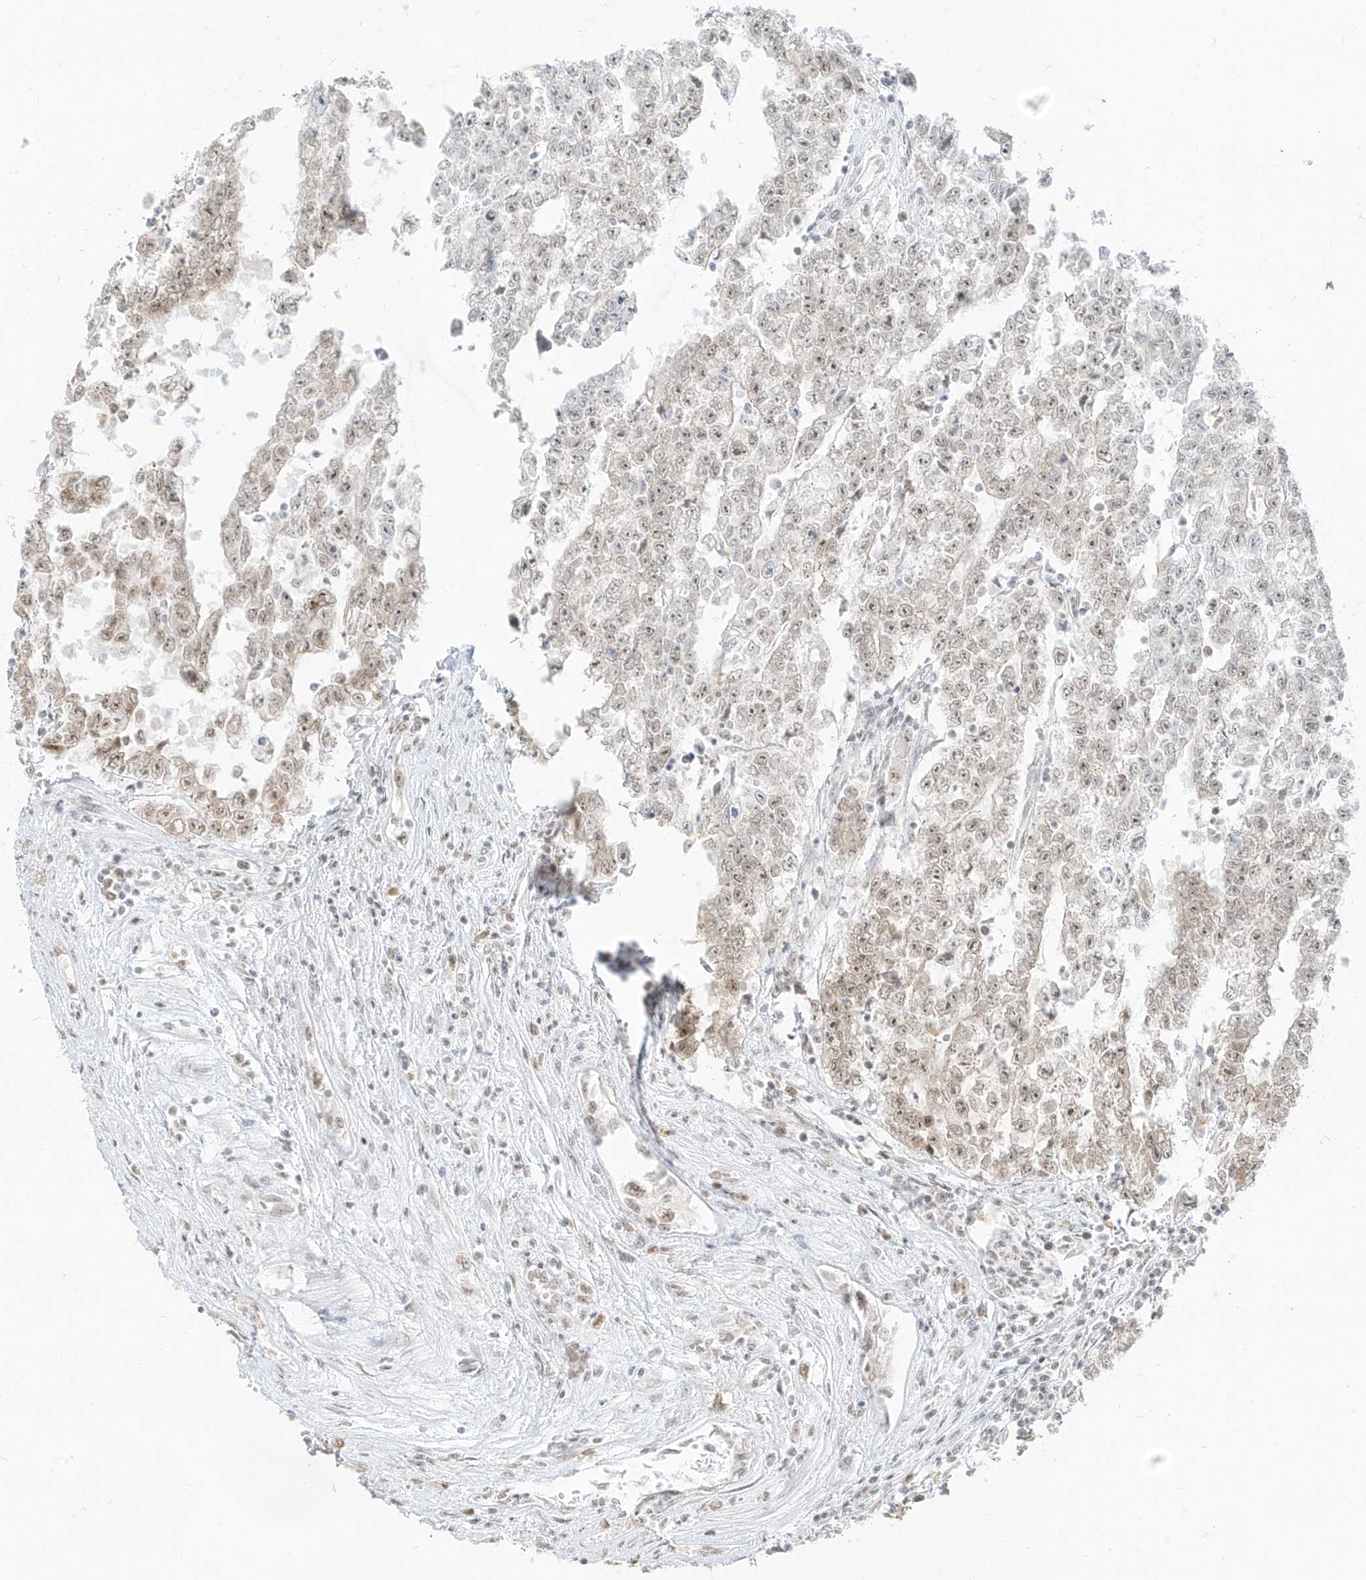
{"staining": {"intensity": "moderate", "quantity": ">75%", "location": "nuclear"}, "tissue": "testis cancer", "cell_type": "Tumor cells", "image_type": "cancer", "snomed": [{"axis": "morphology", "description": "Carcinoma, Embryonal, NOS"}, {"axis": "topography", "description": "Testis"}], "caption": "A brown stain labels moderate nuclear staining of a protein in embryonal carcinoma (testis) tumor cells.", "gene": "SUPT5H", "patient": {"sex": "male", "age": 25}}